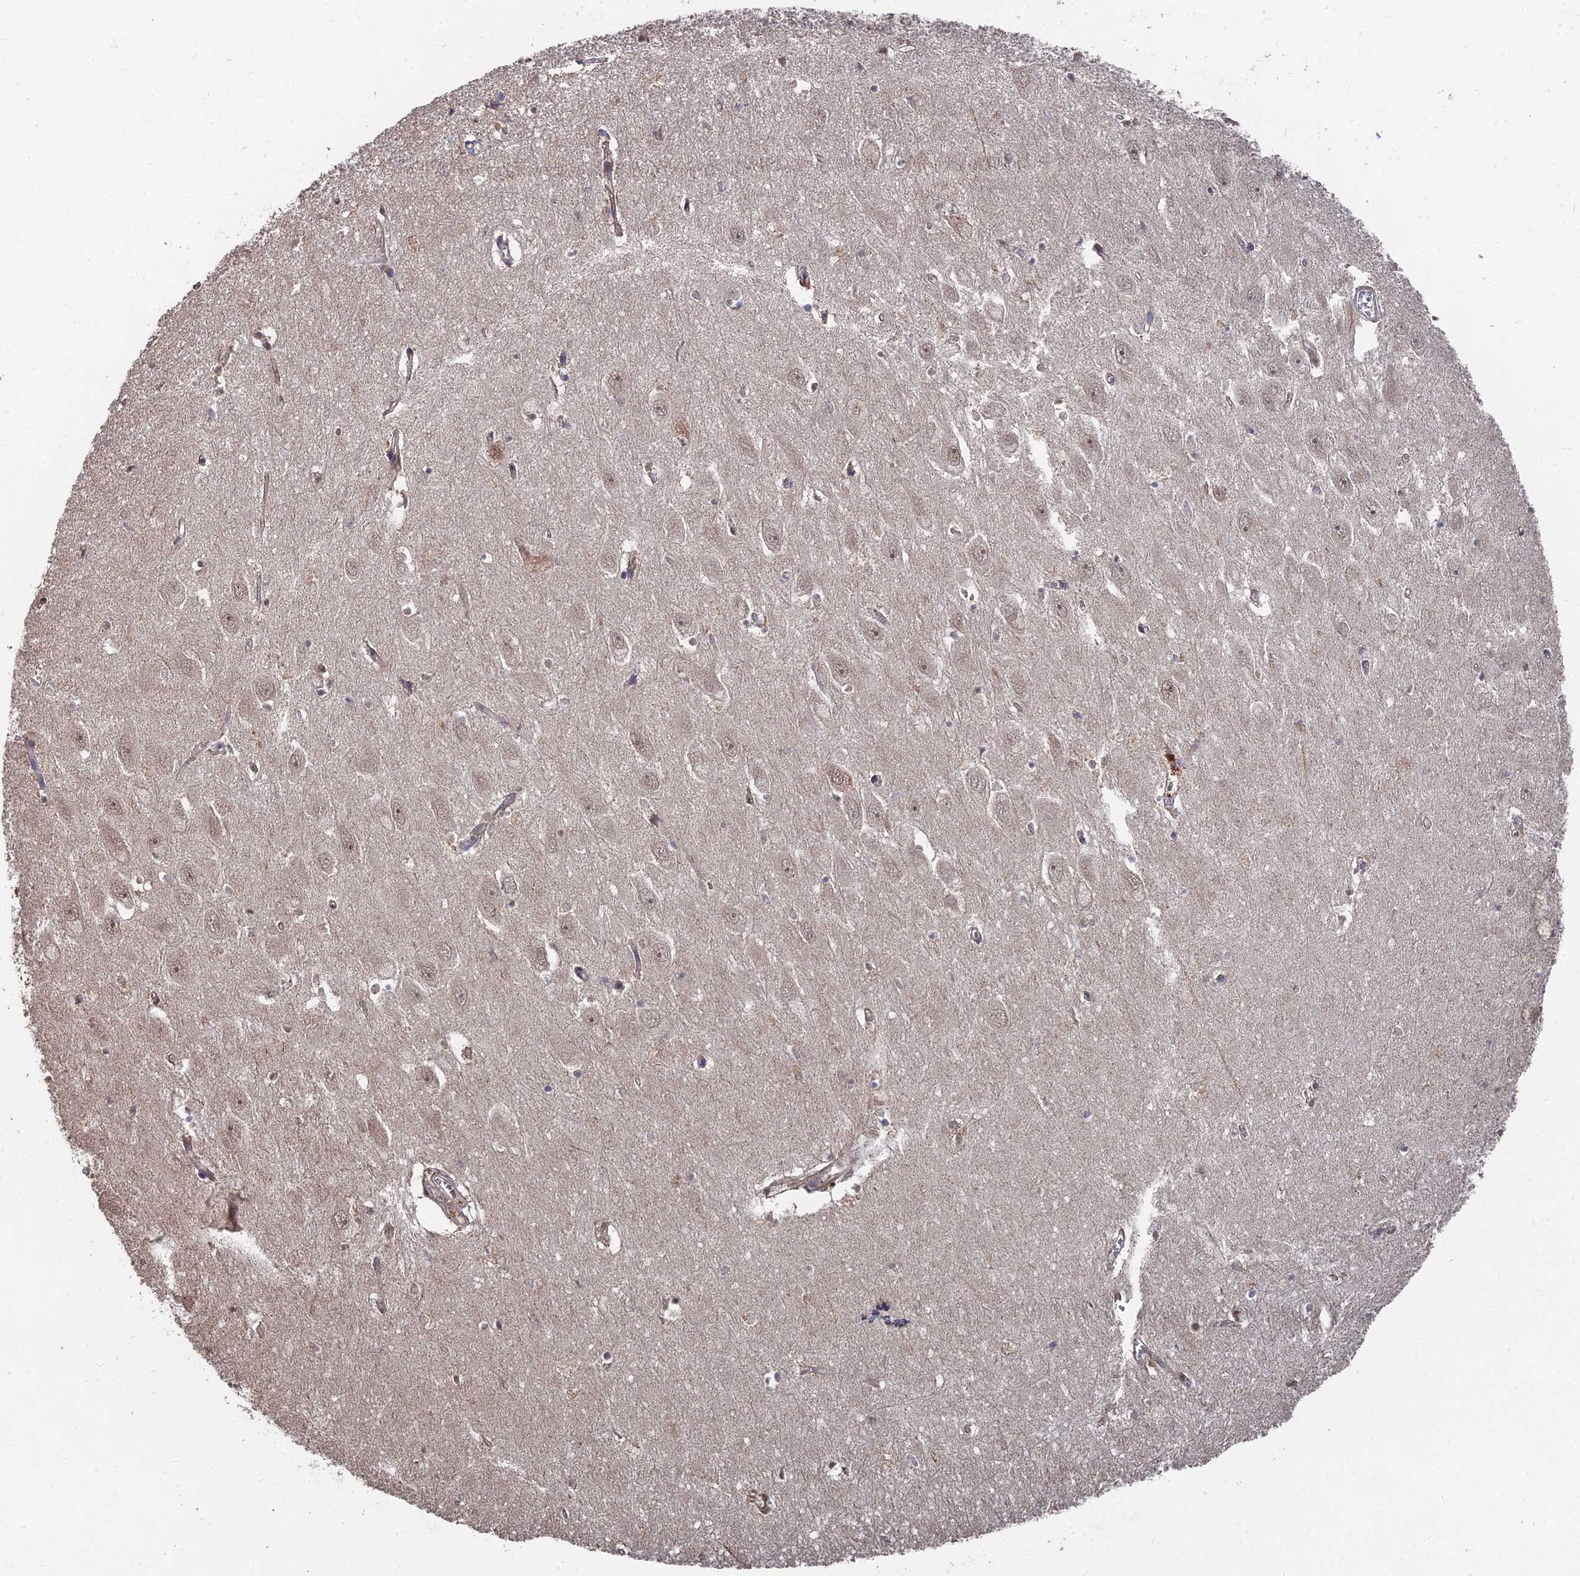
{"staining": {"intensity": "weak", "quantity": "25%-75%", "location": "cytoplasmic/membranous,nuclear"}, "tissue": "hippocampus", "cell_type": "Glial cells", "image_type": "normal", "snomed": [{"axis": "morphology", "description": "Normal tissue, NOS"}, {"axis": "topography", "description": "Hippocampus"}], "caption": "Immunohistochemical staining of unremarkable hippocampus reveals weak cytoplasmic/membranous,nuclear protein staining in about 25%-75% of glial cells.", "gene": "CCNP", "patient": {"sex": "female", "age": 64}}